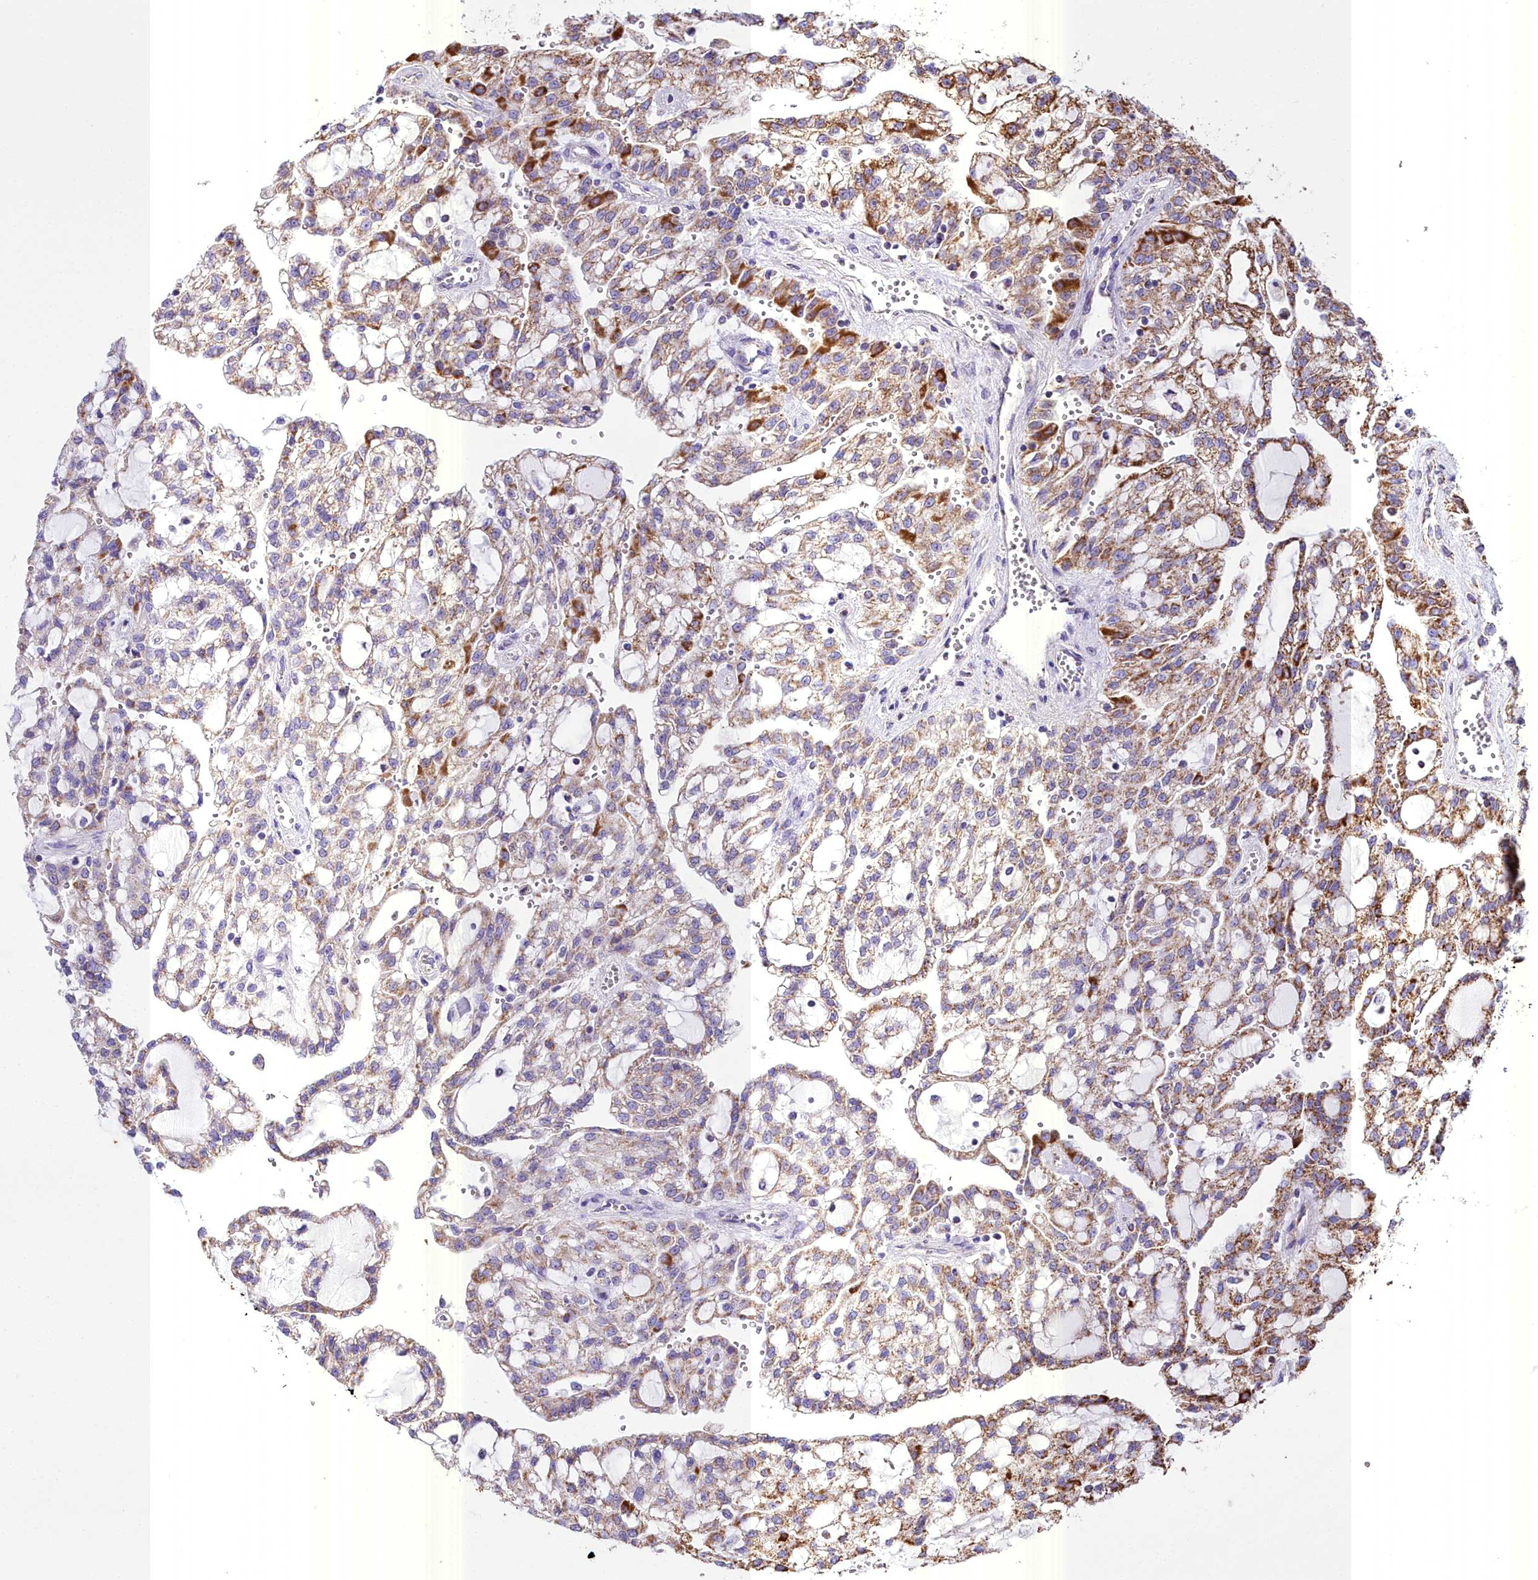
{"staining": {"intensity": "moderate", "quantity": "25%-75%", "location": "cytoplasmic/membranous"}, "tissue": "renal cancer", "cell_type": "Tumor cells", "image_type": "cancer", "snomed": [{"axis": "morphology", "description": "Adenocarcinoma, NOS"}, {"axis": "topography", "description": "Kidney"}], "caption": "Renal cancer (adenocarcinoma) tissue exhibits moderate cytoplasmic/membranous positivity in about 25%-75% of tumor cells", "gene": "WDFY3", "patient": {"sex": "male", "age": 63}}